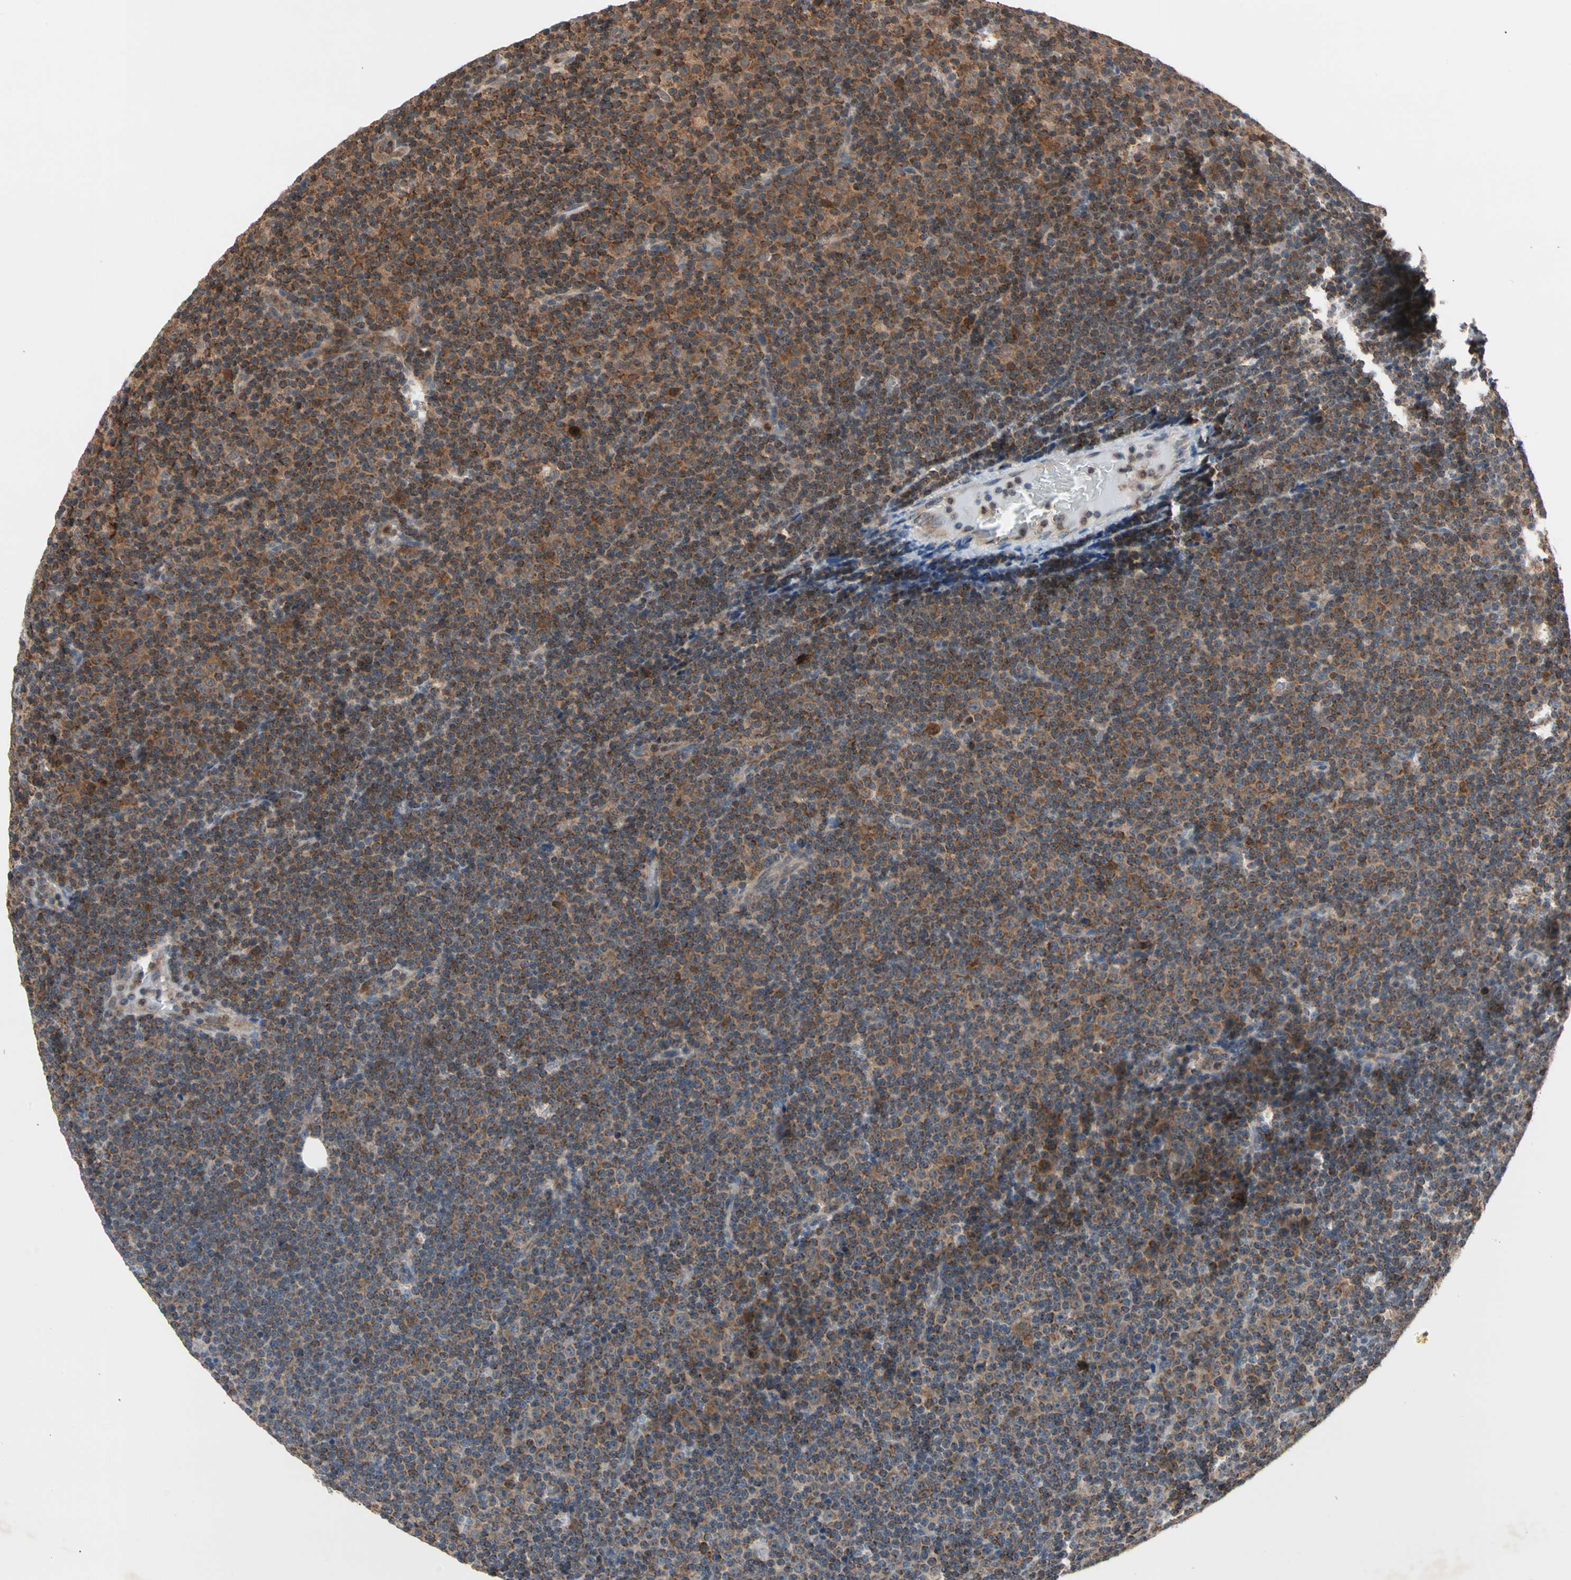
{"staining": {"intensity": "strong", "quantity": "25%-75%", "location": "cytoplasmic/membranous"}, "tissue": "lymphoma", "cell_type": "Tumor cells", "image_type": "cancer", "snomed": [{"axis": "morphology", "description": "Malignant lymphoma, non-Hodgkin's type, Low grade"}, {"axis": "topography", "description": "Lymph node"}], "caption": "IHC image of malignant lymphoma, non-Hodgkin's type (low-grade) stained for a protein (brown), which reveals high levels of strong cytoplasmic/membranous expression in about 25%-75% of tumor cells.", "gene": "MTHFS", "patient": {"sex": "female", "age": 67}}